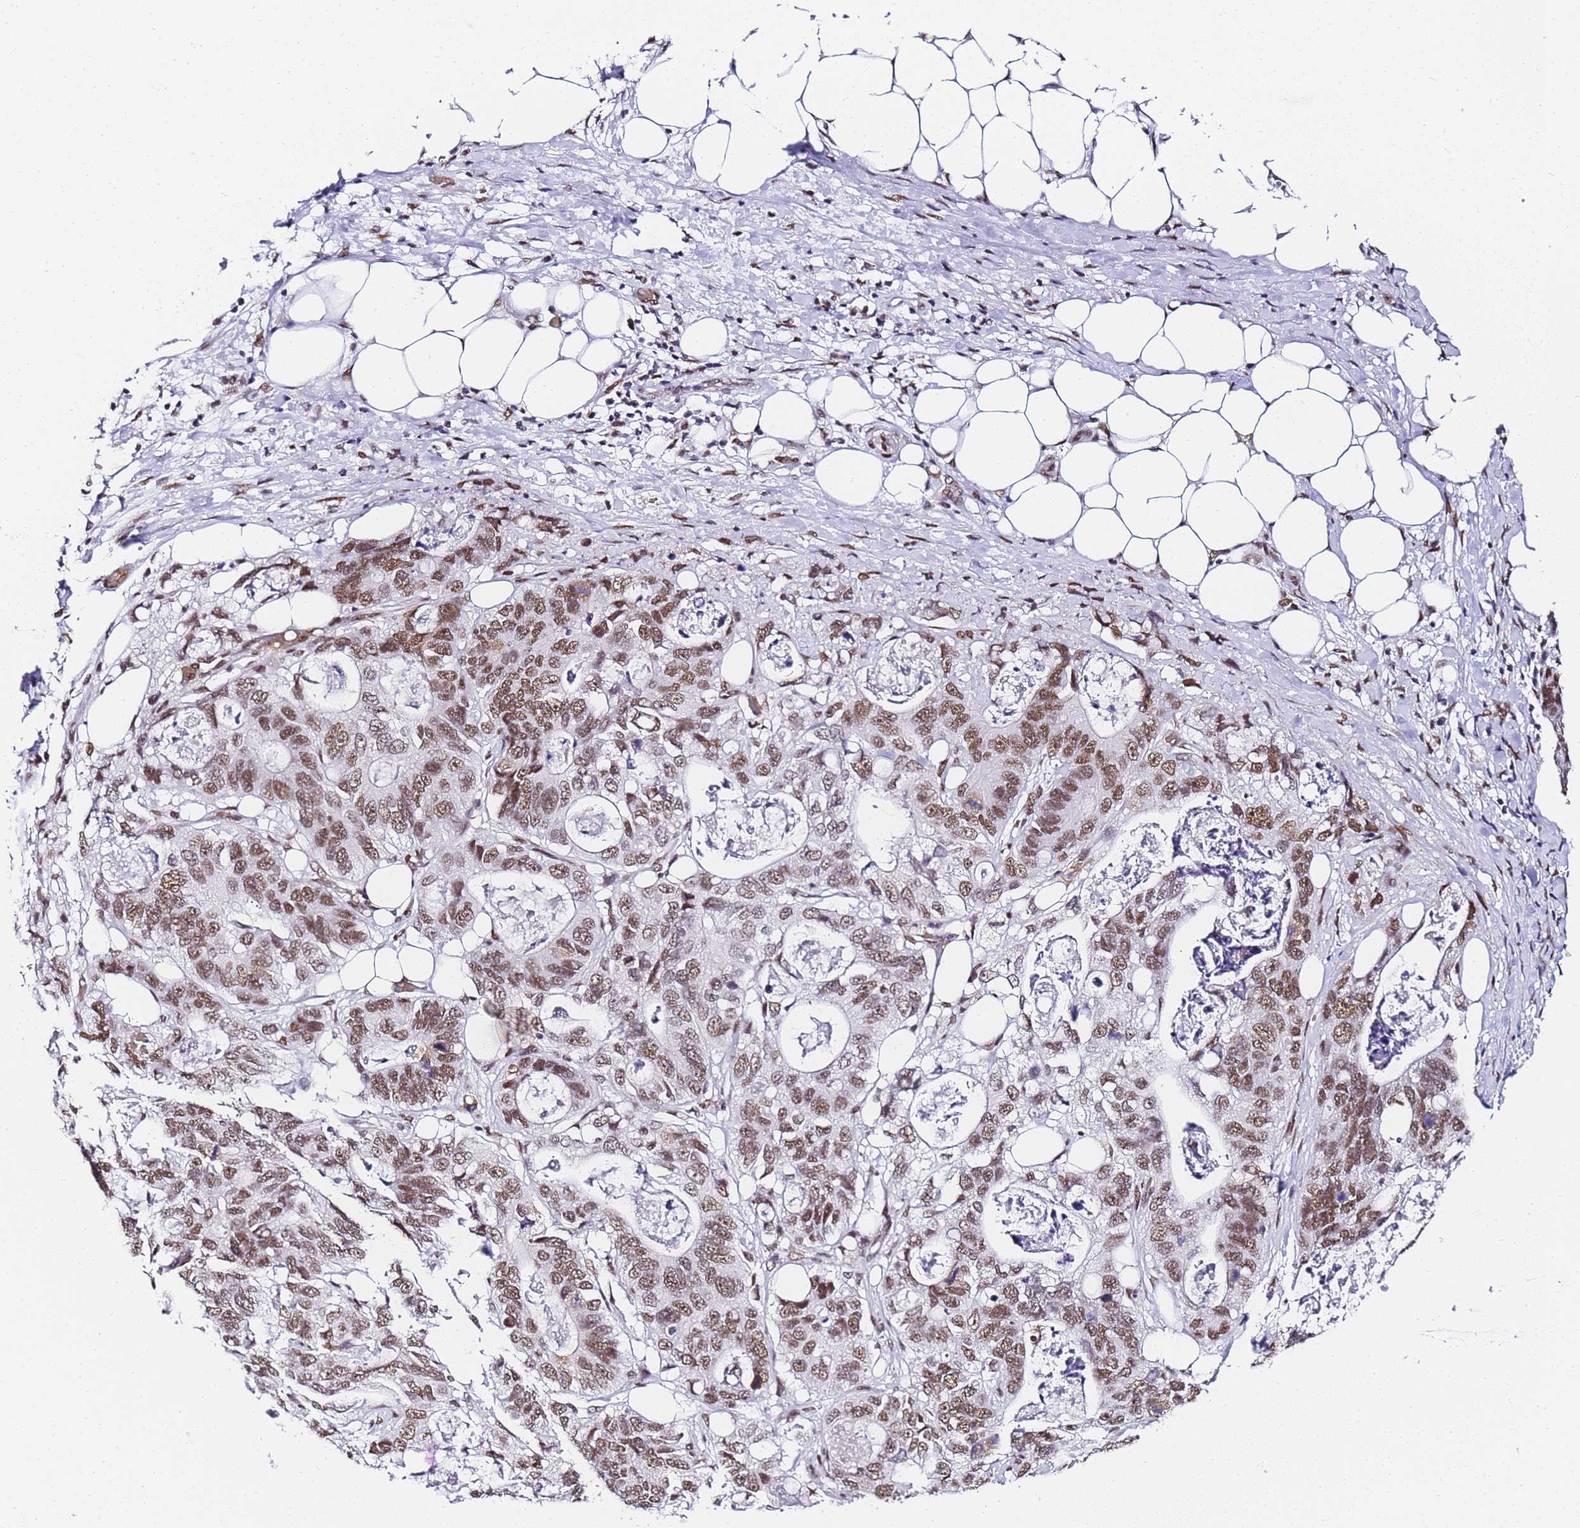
{"staining": {"intensity": "moderate", "quantity": ">75%", "location": "nuclear"}, "tissue": "stomach cancer", "cell_type": "Tumor cells", "image_type": "cancer", "snomed": [{"axis": "morphology", "description": "Adenocarcinoma, NOS"}, {"axis": "topography", "description": "Stomach"}], "caption": "Immunohistochemical staining of stomach adenocarcinoma demonstrates moderate nuclear protein expression in about >75% of tumor cells.", "gene": "POLR1A", "patient": {"sex": "female", "age": 89}}